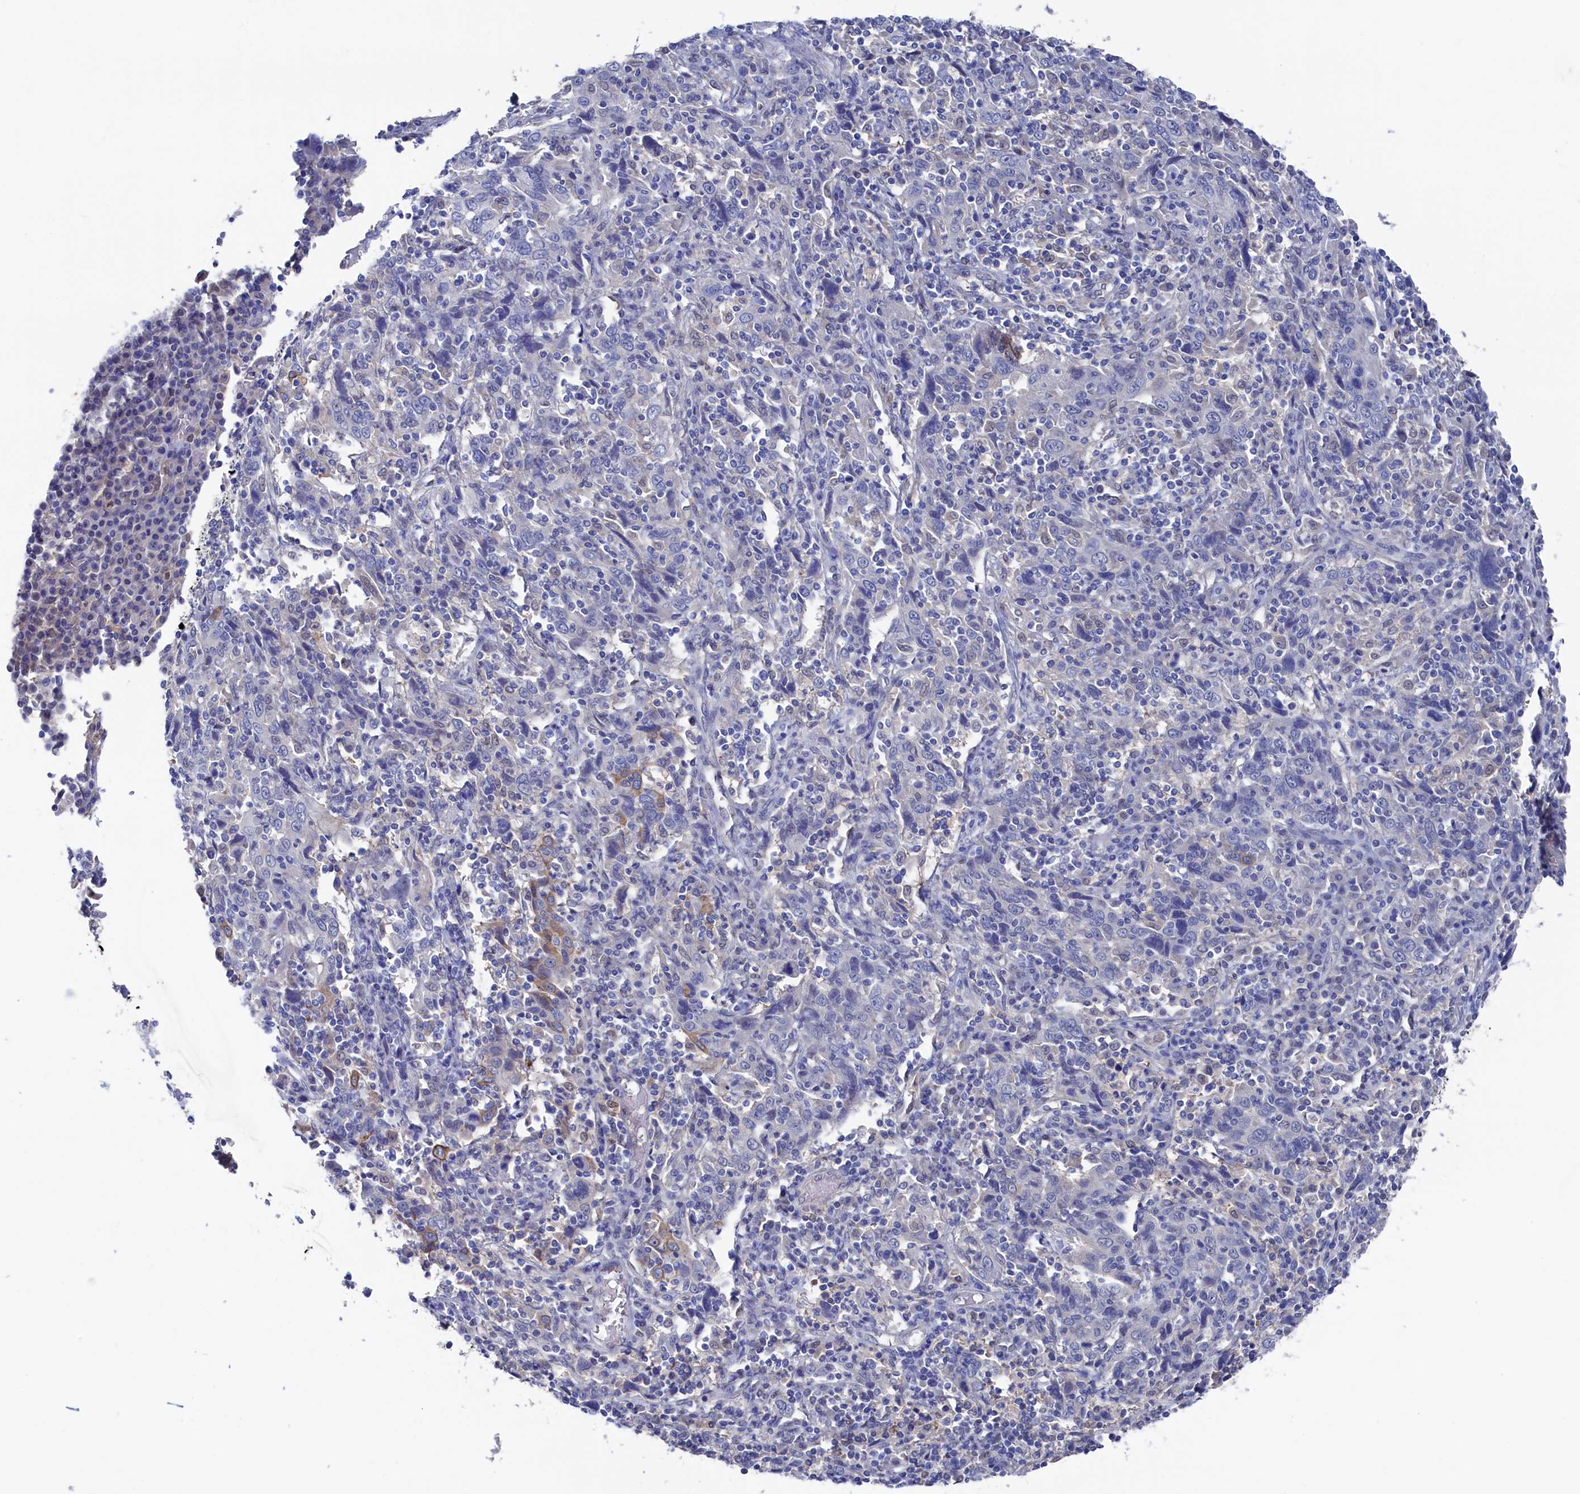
{"staining": {"intensity": "negative", "quantity": "none", "location": "none"}, "tissue": "cervical cancer", "cell_type": "Tumor cells", "image_type": "cancer", "snomed": [{"axis": "morphology", "description": "Squamous cell carcinoma, NOS"}, {"axis": "topography", "description": "Cervix"}], "caption": "DAB (3,3'-diaminobenzidine) immunohistochemical staining of squamous cell carcinoma (cervical) reveals no significant expression in tumor cells. (DAB (3,3'-diaminobenzidine) immunohistochemistry, high magnification).", "gene": "RNH1", "patient": {"sex": "female", "age": 46}}